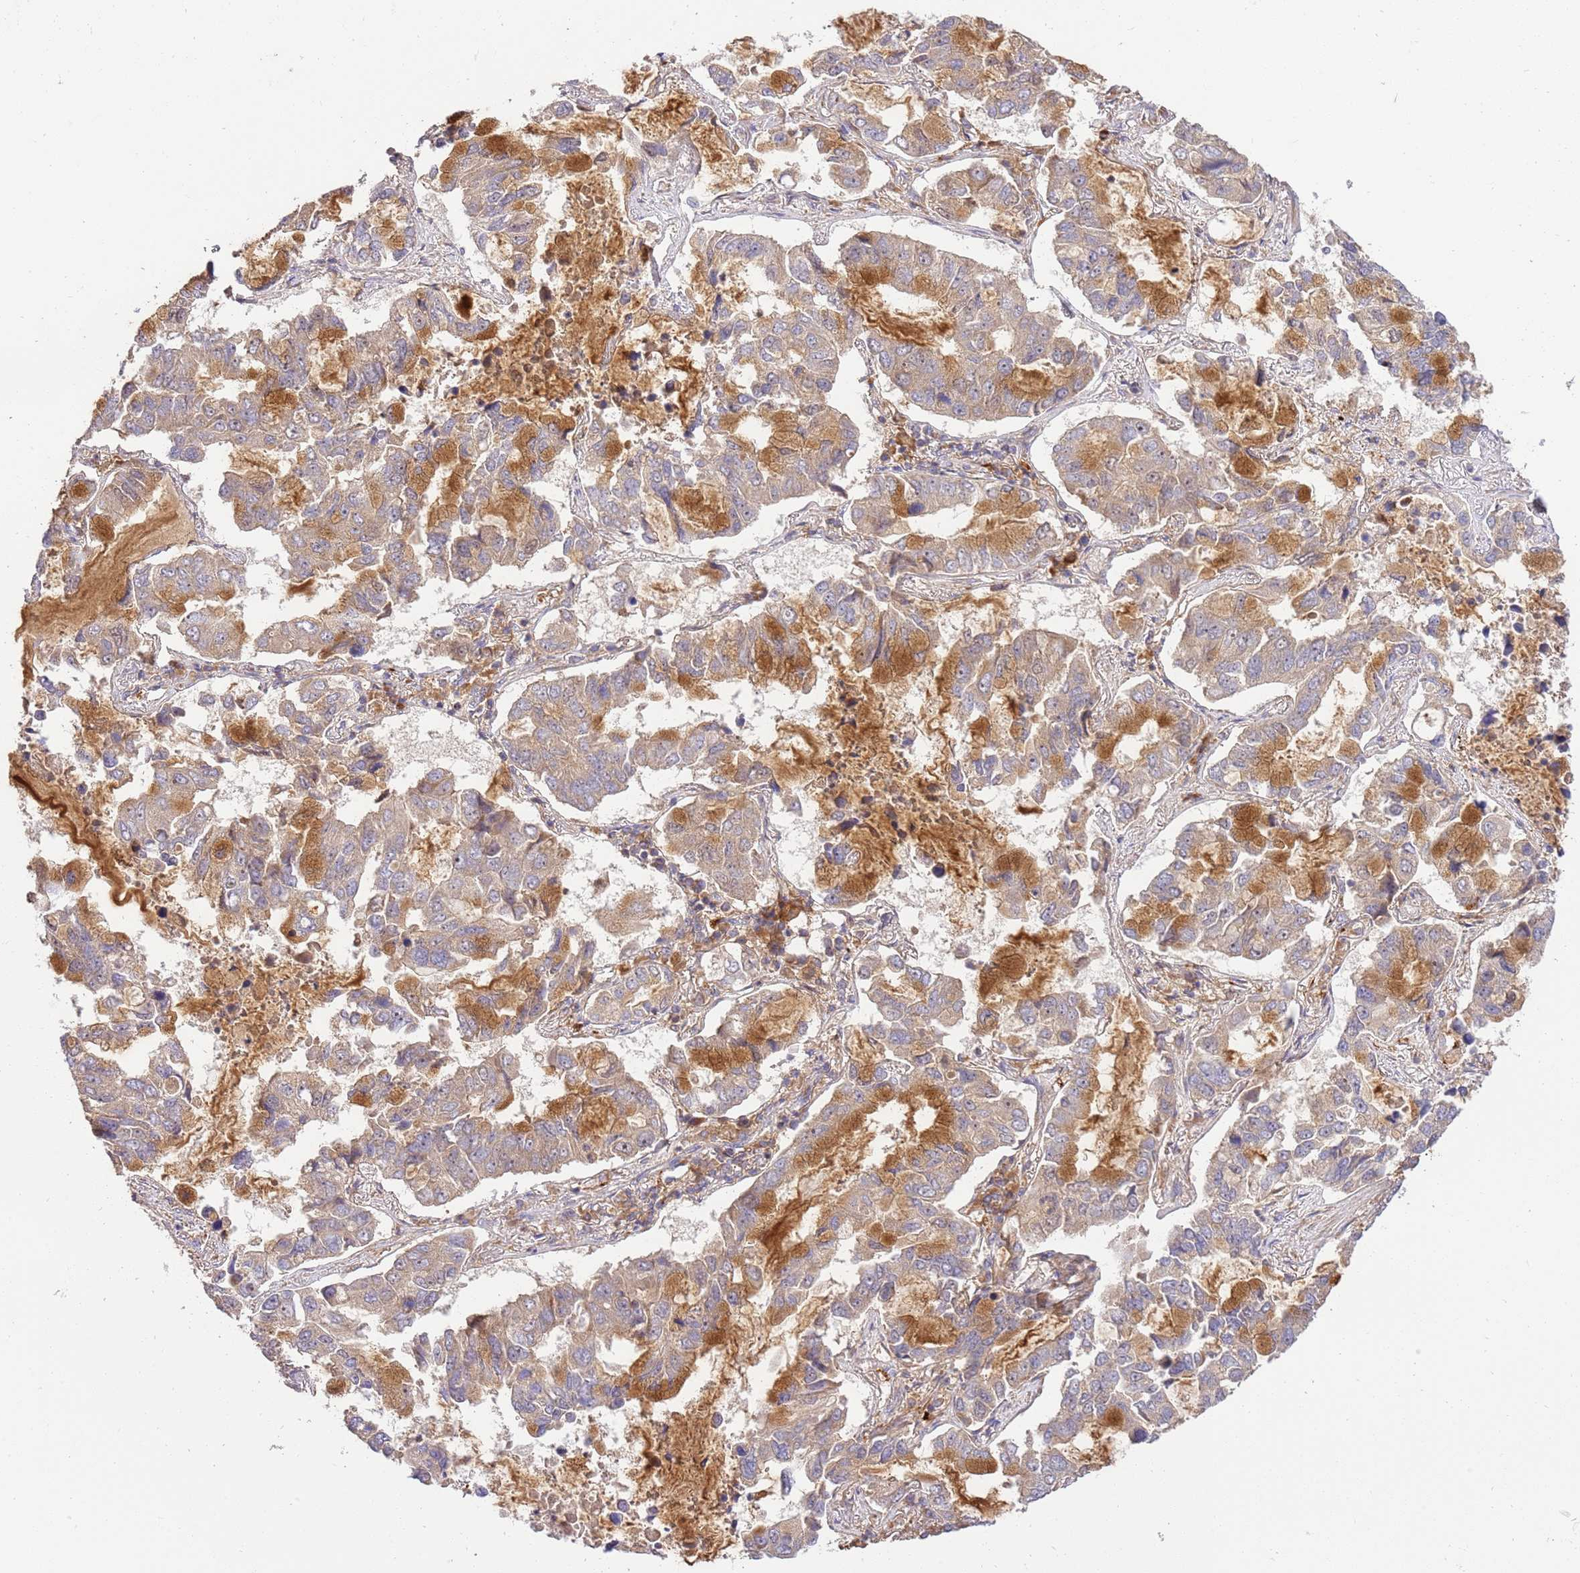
{"staining": {"intensity": "moderate", "quantity": "25%-75%", "location": "cytoplasmic/membranous"}, "tissue": "lung cancer", "cell_type": "Tumor cells", "image_type": "cancer", "snomed": [{"axis": "morphology", "description": "Adenocarcinoma, NOS"}, {"axis": "topography", "description": "Lung"}], "caption": "IHC of human adenocarcinoma (lung) demonstrates medium levels of moderate cytoplasmic/membranous staining in approximately 25%-75% of tumor cells.", "gene": "GAREM1", "patient": {"sex": "male", "age": 64}}